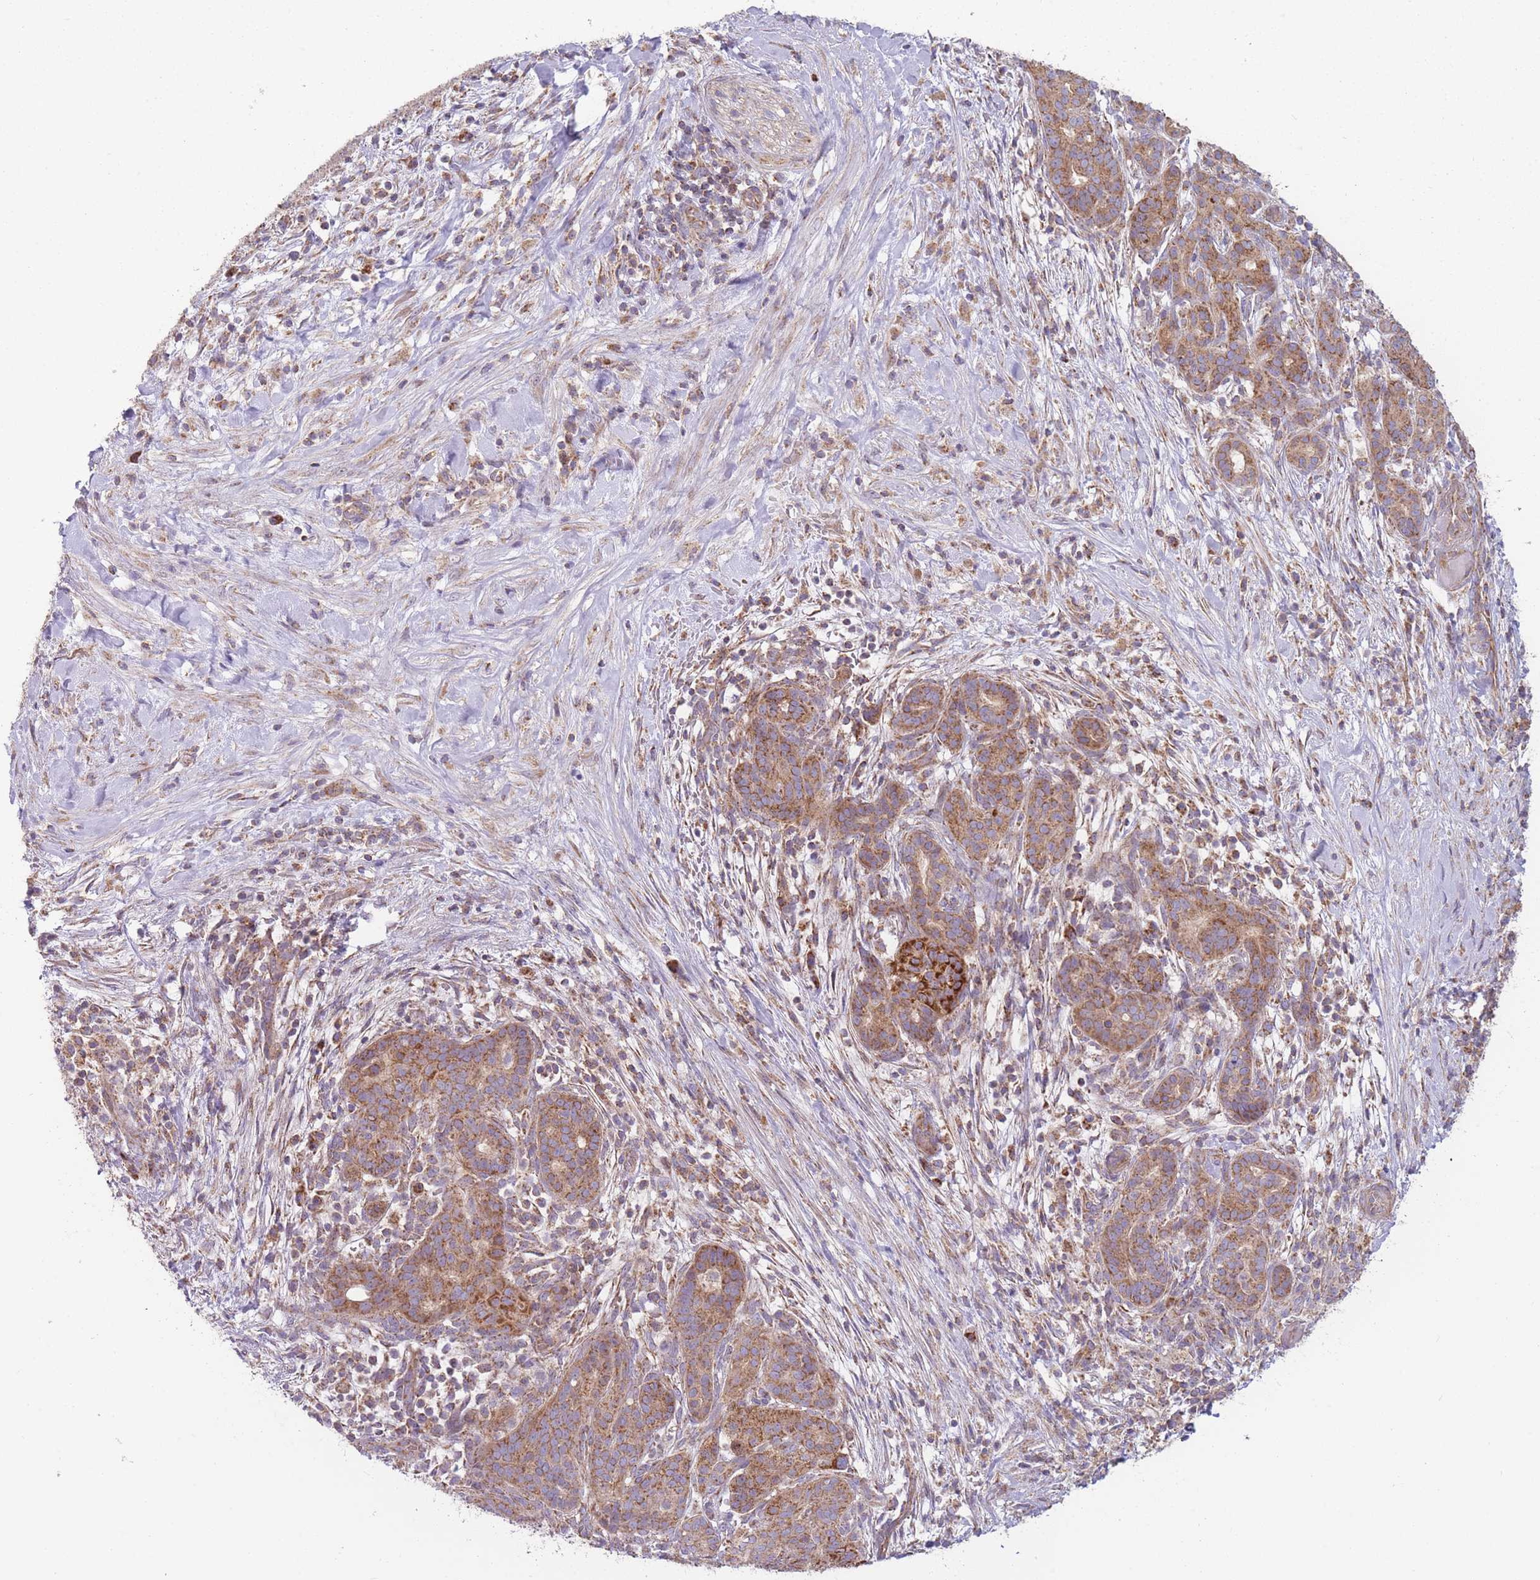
{"staining": {"intensity": "moderate", "quantity": ">75%", "location": "cytoplasmic/membranous"}, "tissue": "pancreatic cancer", "cell_type": "Tumor cells", "image_type": "cancer", "snomed": [{"axis": "morphology", "description": "Adenocarcinoma, NOS"}, {"axis": "topography", "description": "Pancreas"}], "caption": "There is medium levels of moderate cytoplasmic/membranous staining in tumor cells of pancreatic cancer, as demonstrated by immunohistochemical staining (brown color).", "gene": "NDUFA9", "patient": {"sex": "male", "age": 44}}